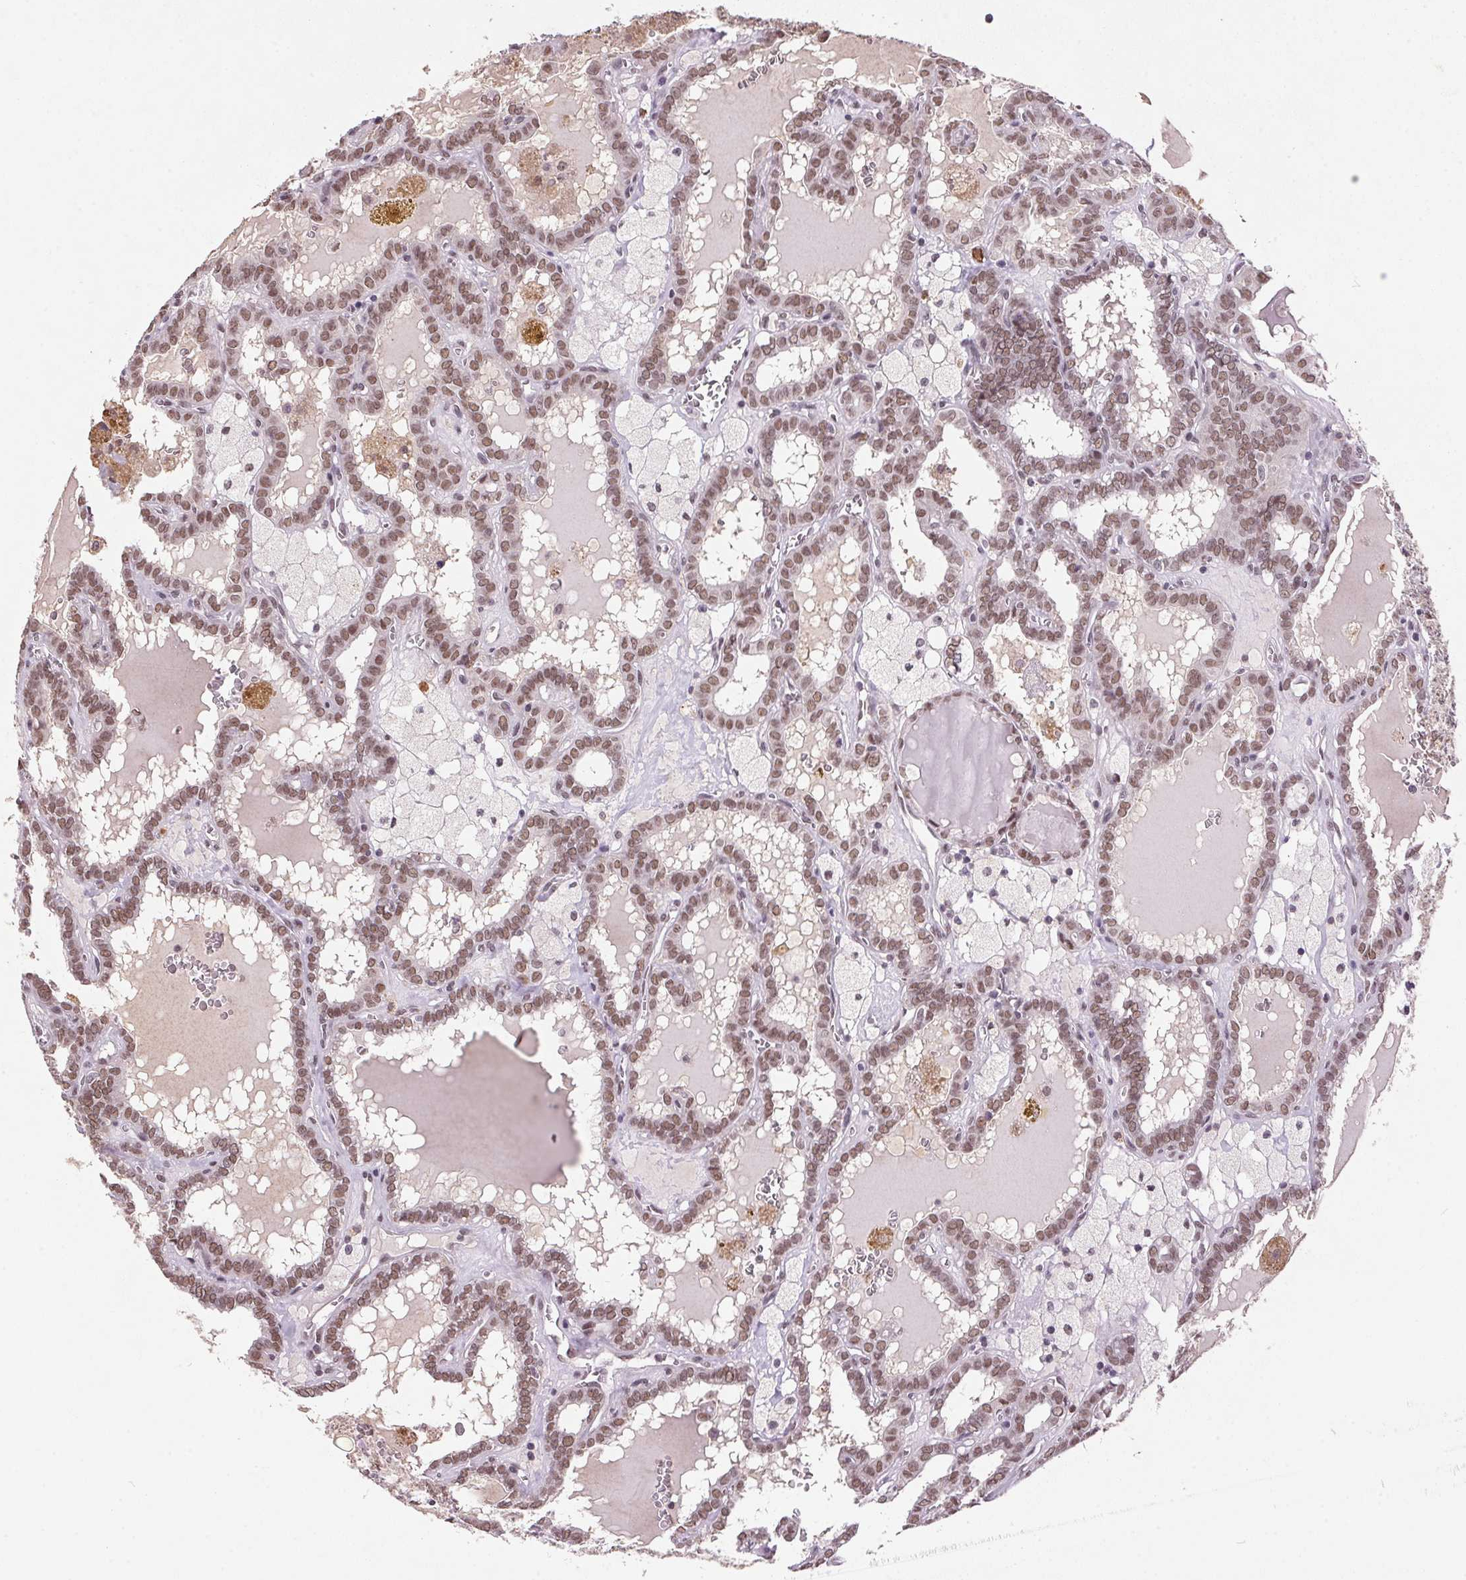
{"staining": {"intensity": "moderate", "quantity": ">75%", "location": "nuclear"}, "tissue": "thyroid cancer", "cell_type": "Tumor cells", "image_type": "cancer", "snomed": [{"axis": "morphology", "description": "Papillary adenocarcinoma, NOS"}, {"axis": "topography", "description": "Thyroid gland"}], "caption": "Tumor cells reveal moderate nuclear staining in approximately >75% of cells in thyroid papillary adenocarcinoma.", "gene": "ZBTB4", "patient": {"sex": "female", "age": 39}}